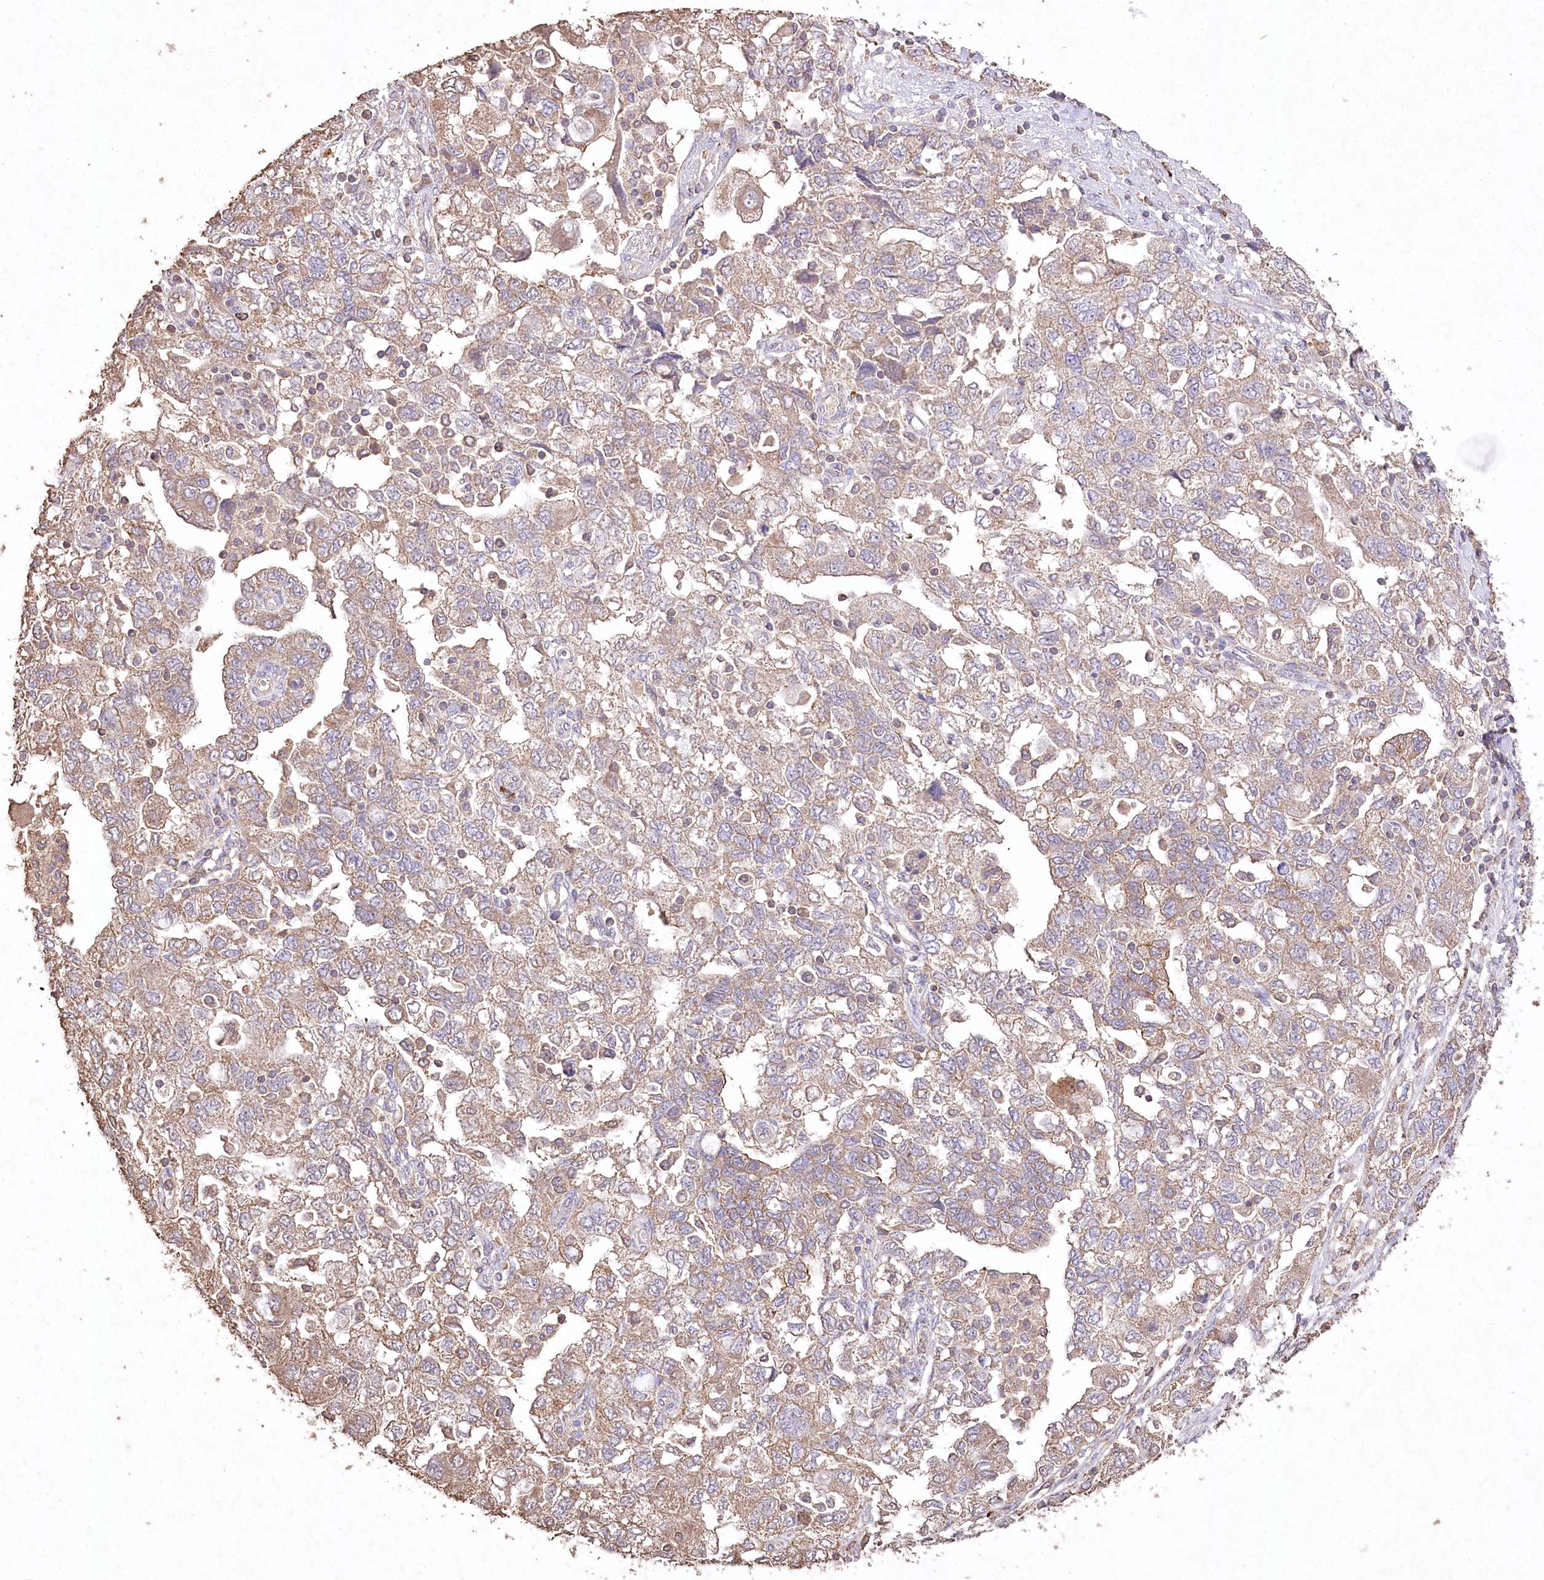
{"staining": {"intensity": "moderate", "quantity": ">75%", "location": "cytoplasmic/membranous"}, "tissue": "ovarian cancer", "cell_type": "Tumor cells", "image_type": "cancer", "snomed": [{"axis": "morphology", "description": "Carcinoma, NOS"}, {"axis": "morphology", "description": "Cystadenocarcinoma, serous, NOS"}, {"axis": "topography", "description": "Ovary"}], "caption": "Human ovarian cancer stained with a protein marker displays moderate staining in tumor cells.", "gene": "IREB2", "patient": {"sex": "female", "age": 69}}